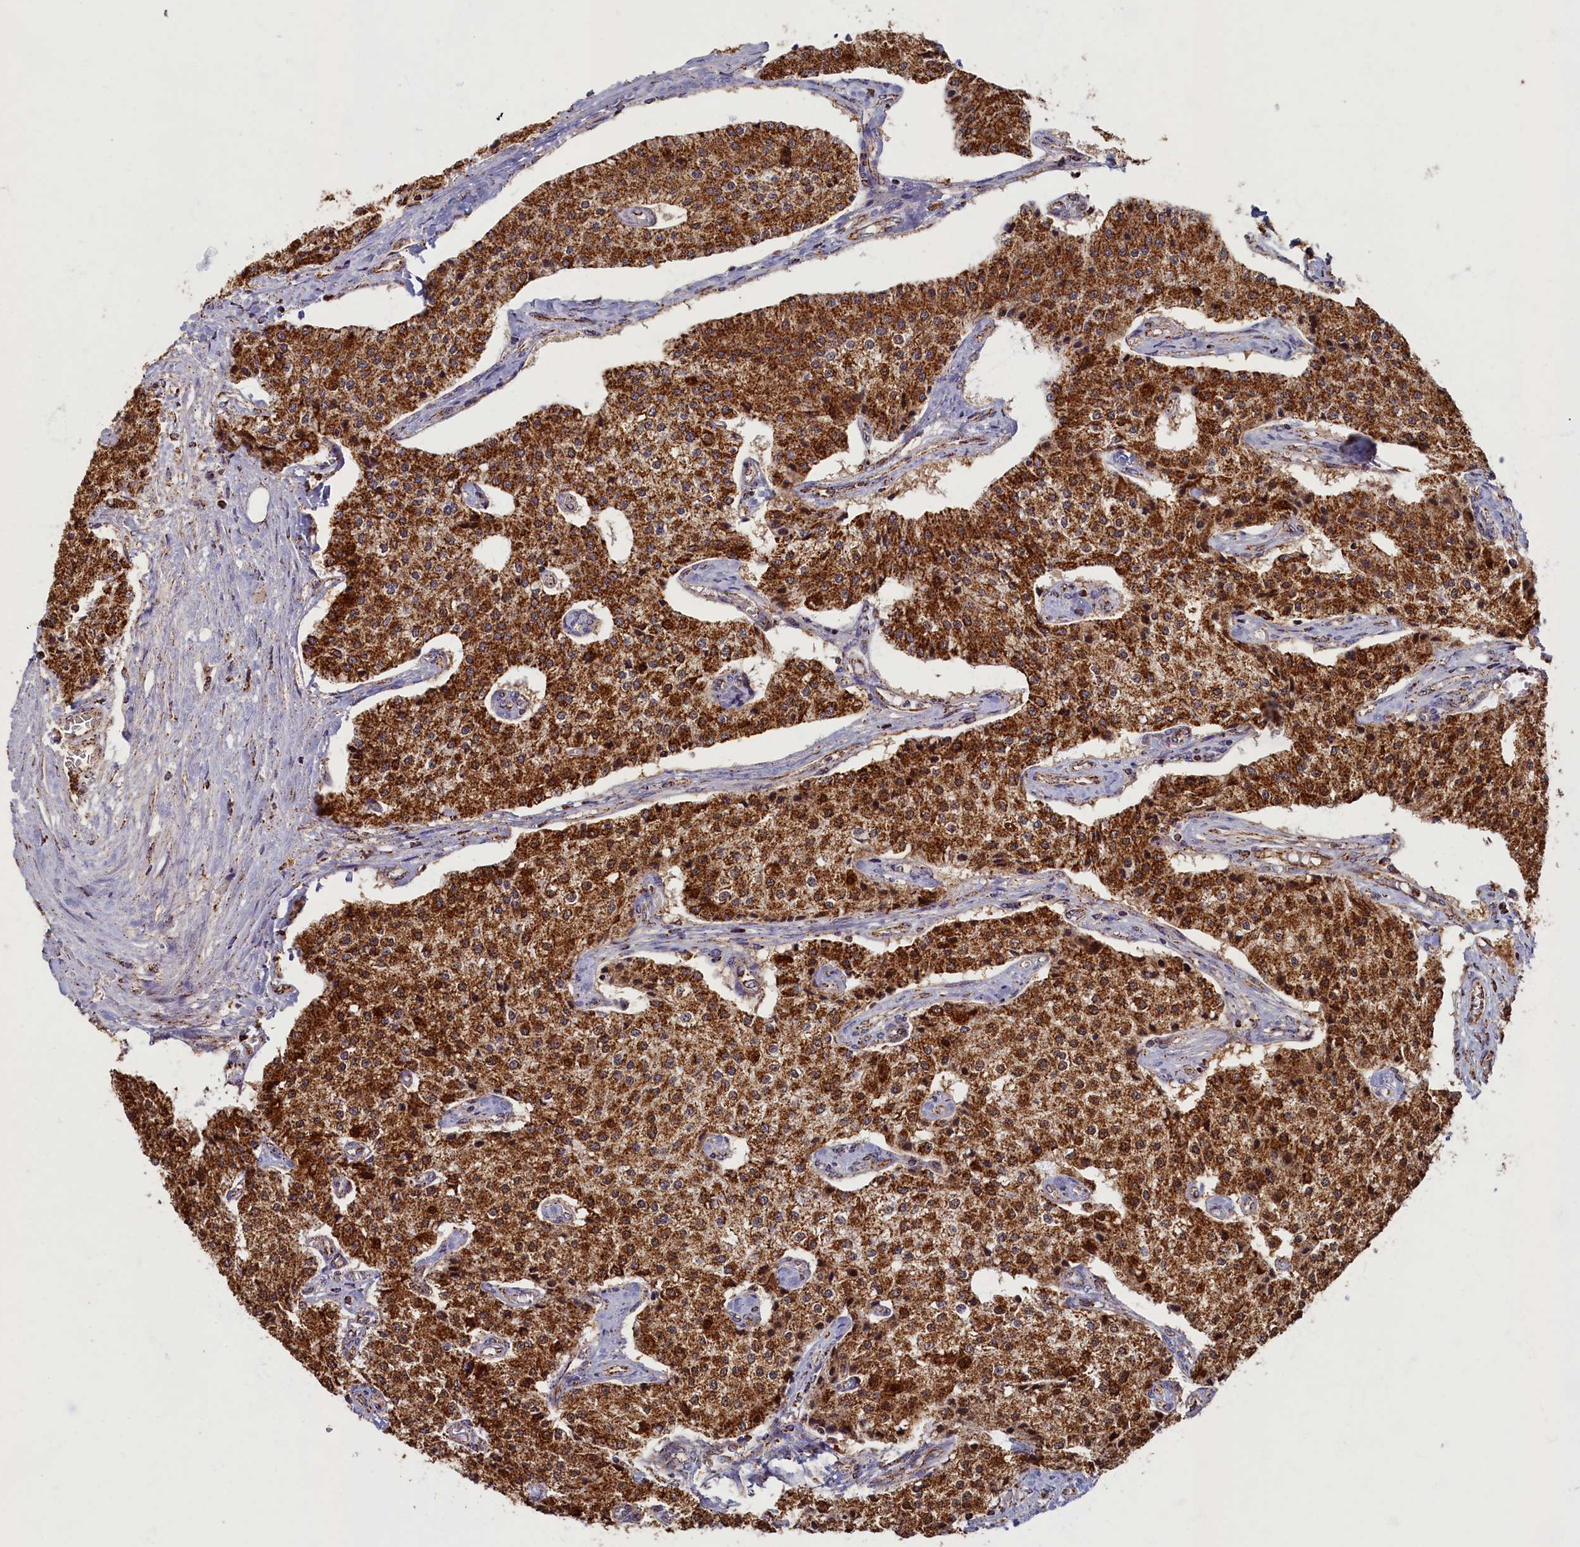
{"staining": {"intensity": "strong", "quantity": ">75%", "location": "cytoplasmic/membranous"}, "tissue": "carcinoid", "cell_type": "Tumor cells", "image_type": "cancer", "snomed": [{"axis": "morphology", "description": "Carcinoid, malignant, NOS"}, {"axis": "topography", "description": "Colon"}], "caption": "An immunohistochemistry (IHC) image of tumor tissue is shown. Protein staining in brown labels strong cytoplasmic/membranous positivity in carcinoid within tumor cells.", "gene": "SPR", "patient": {"sex": "female", "age": 52}}